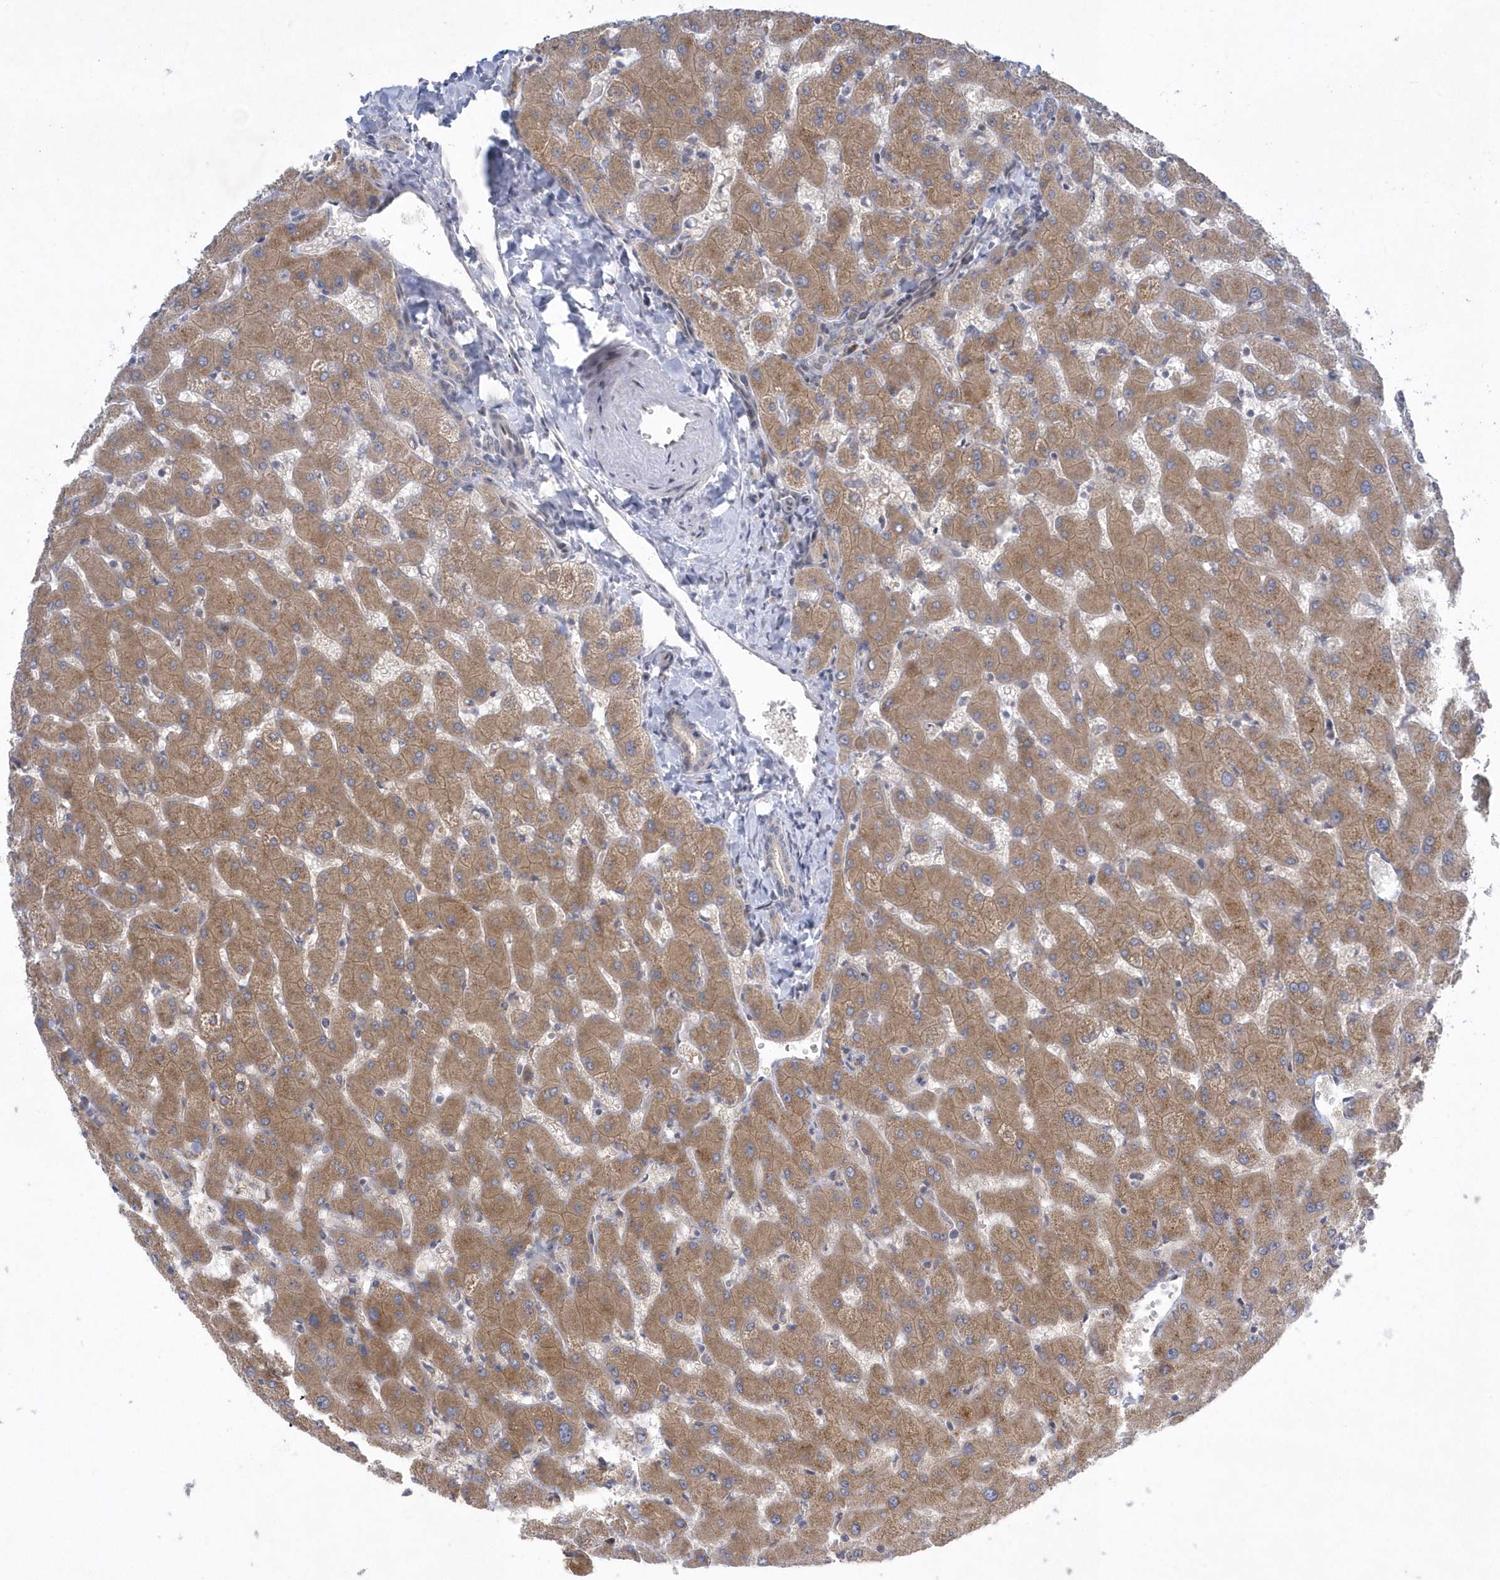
{"staining": {"intensity": "negative", "quantity": "none", "location": "none"}, "tissue": "liver", "cell_type": "Cholangiocytes", "image_type": "normal", "snomed": [{"axis": "morphology", "description": "Normal tissue, NOS"}, {"axis": "topography", "description": "Liver"}], "caption": "Human liver stained for a protein using IHC exhibits no positivity in cholangiocytes.", "gene": "ZC3H12D", "patient": {"sex": "female", "age": 63}}